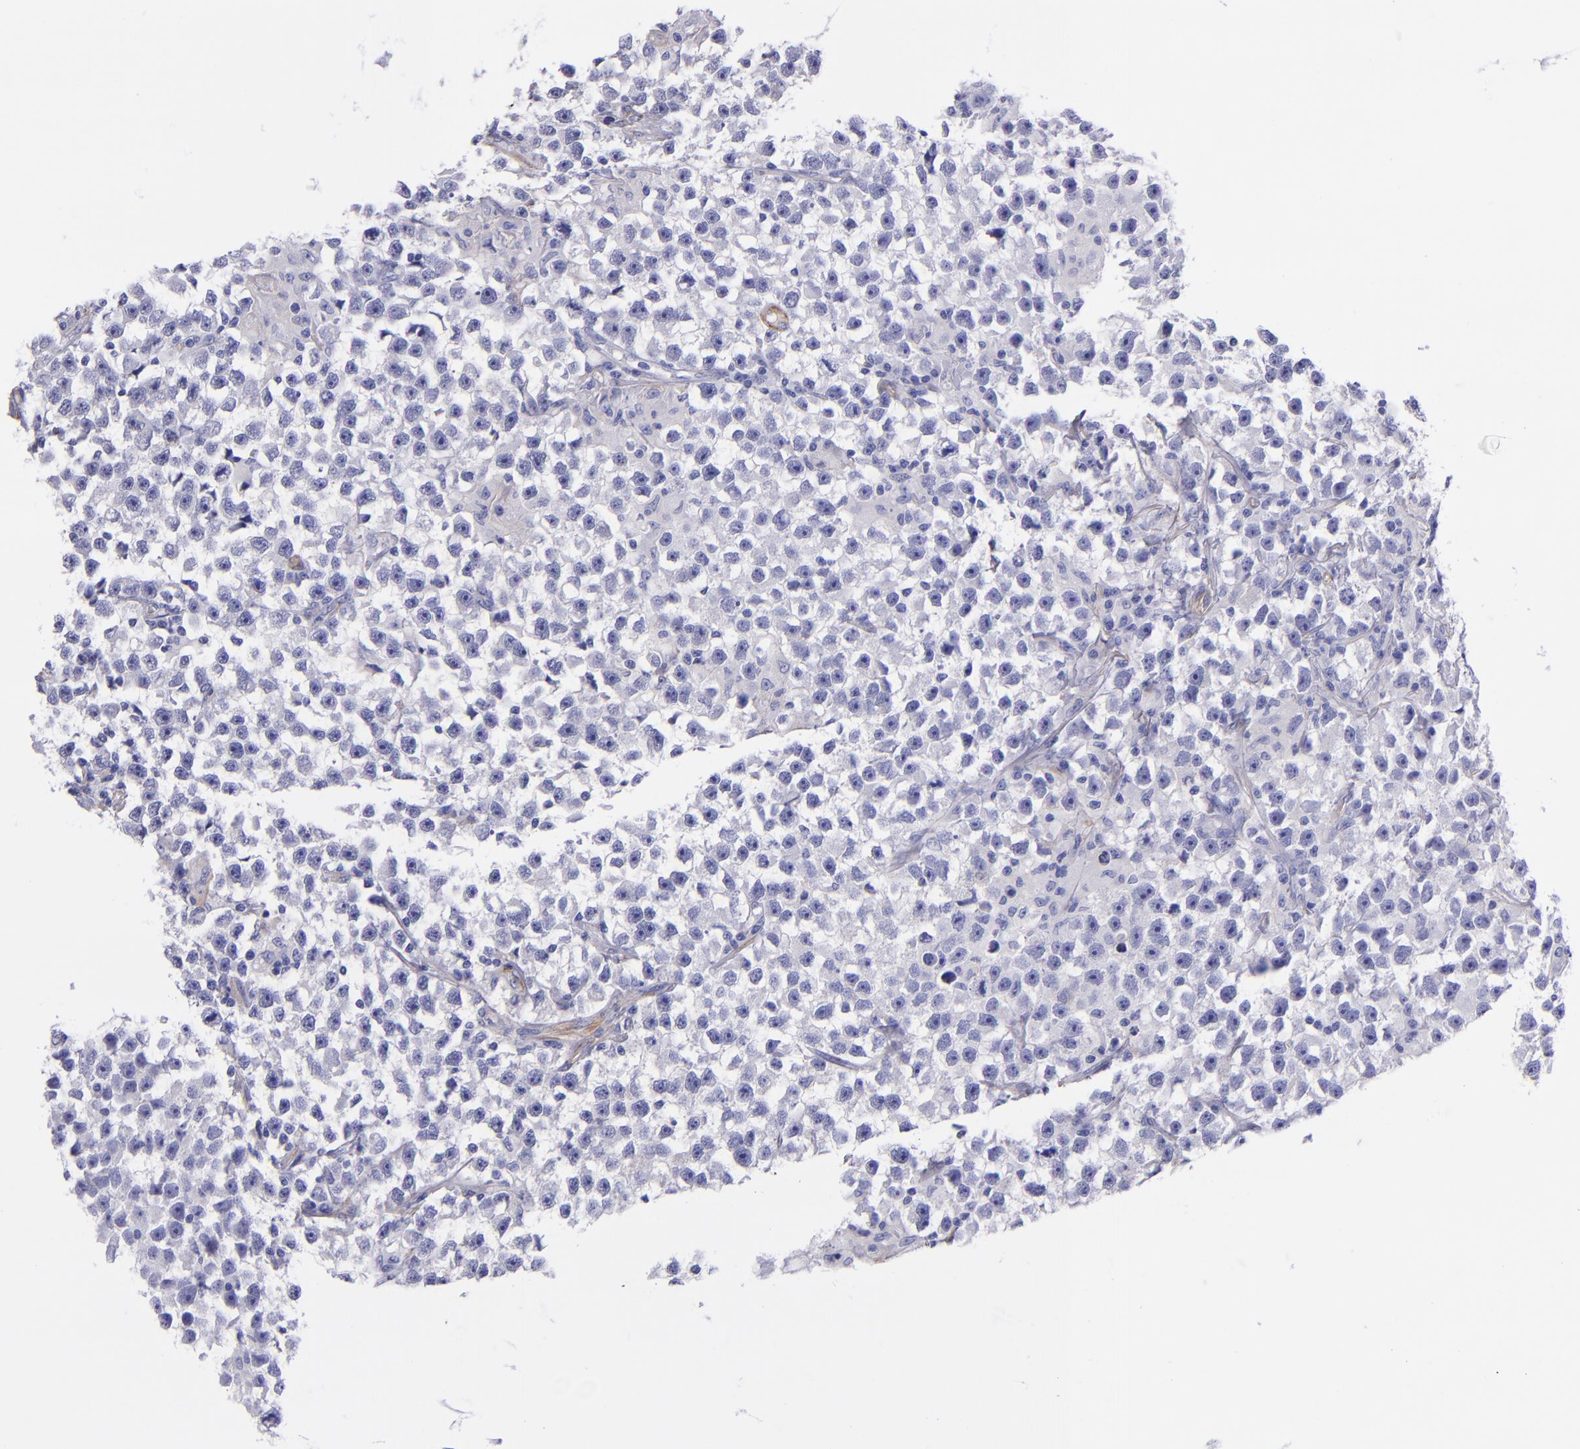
{"staining": {"intensity": "negative", "quantity": "none", "location": "none"}, "tissue": "testis cancer", "cell_type": "Tumor cells", "image_type": "cancer", "snomed": [{"axis": "morphology", "description": "Seminoma, NOS"}, {"axis": "topography", "description": "Testis"}], "caption": "The image reveals no staining of tumor cells in testis cancer.", "gene": "ITGAV", "patient": {"sex": "male", "age": 33}}